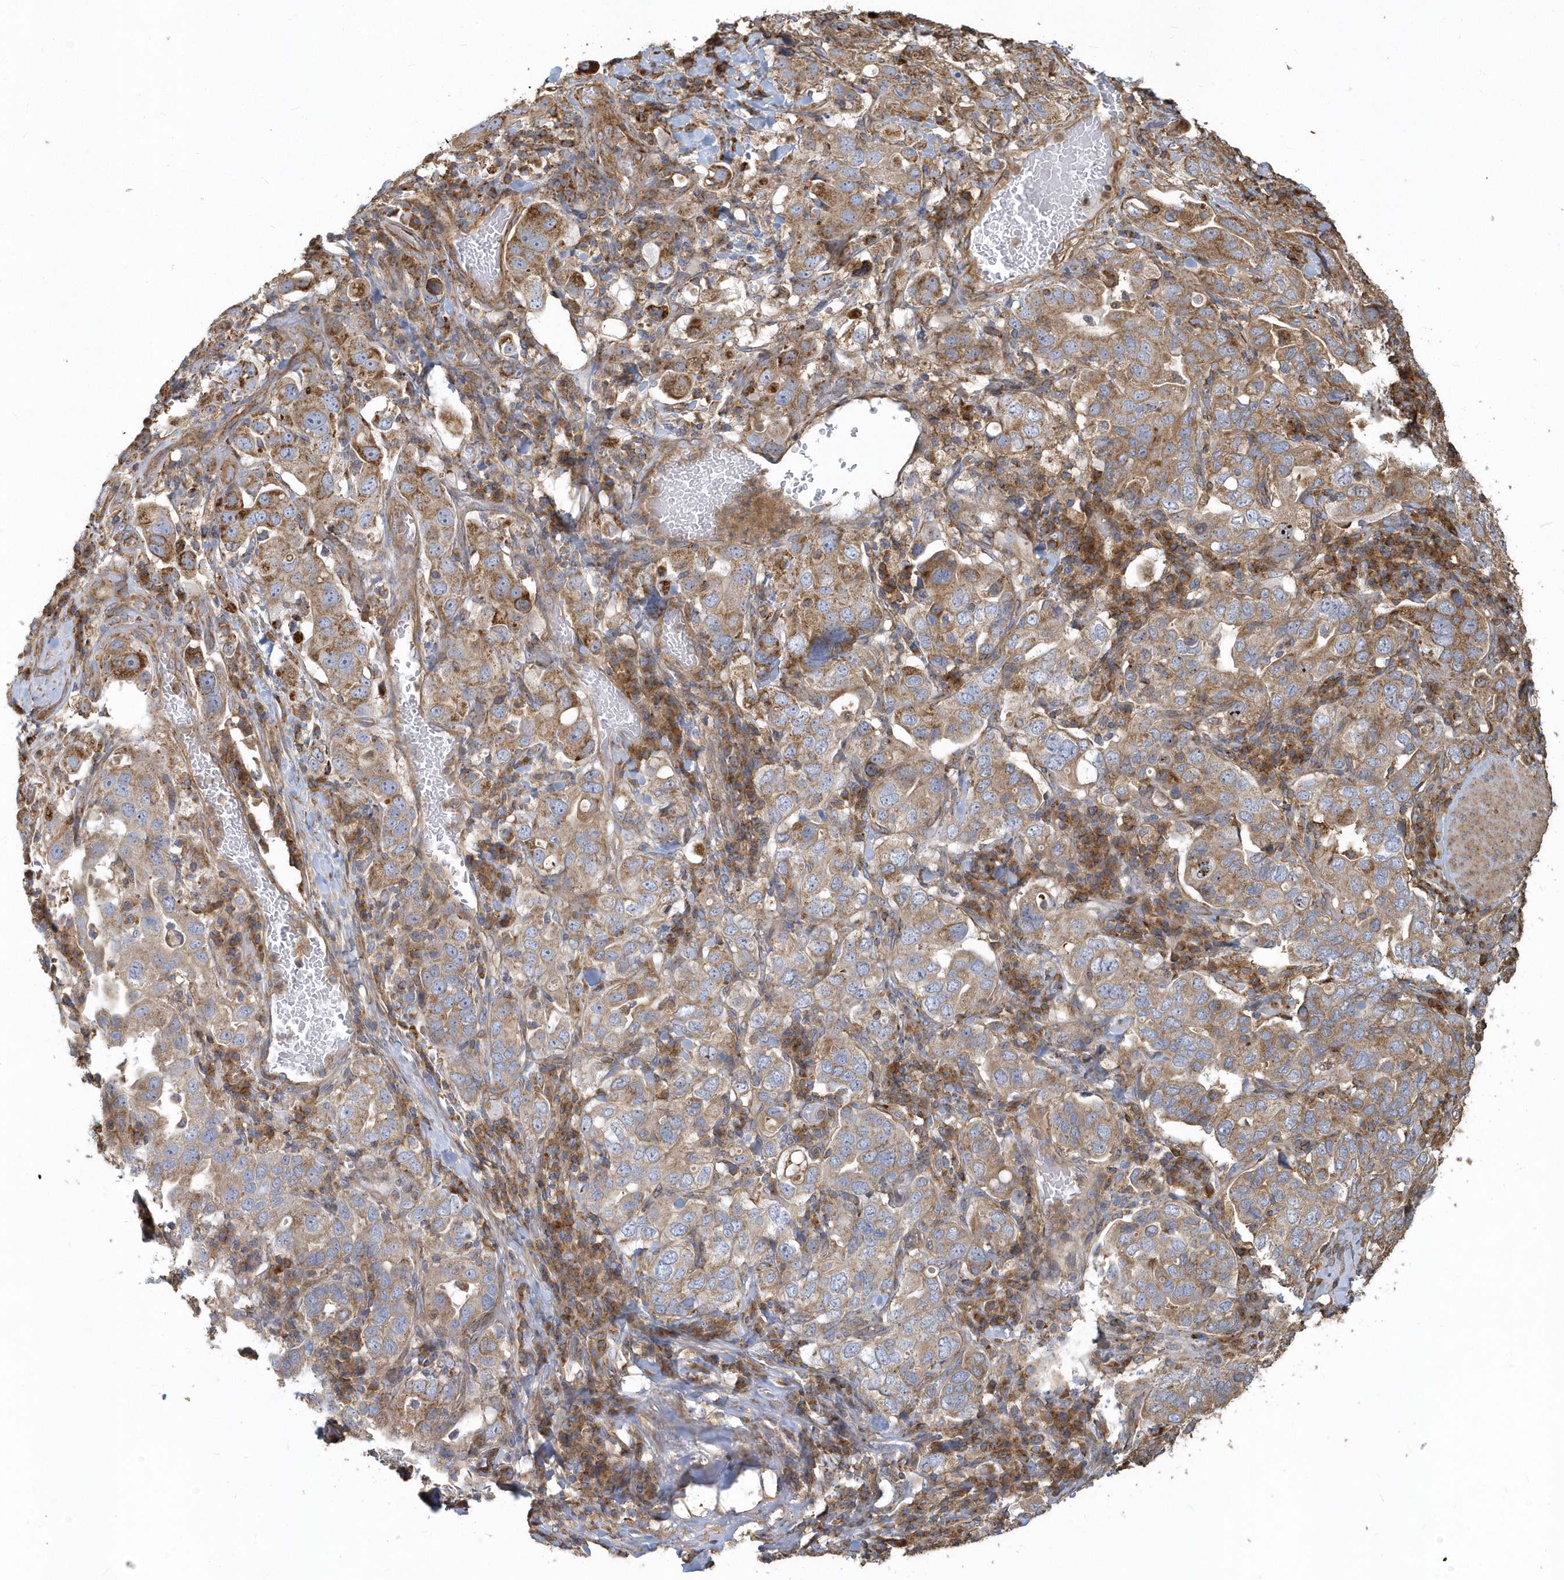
{"staining": {"intensity": "moderate", "quantity": ">75%", "location": "cytoplasmic/membranous"}, "tissue": "stomach cancer", "cell_type": "Tumor cells", "image_type": "cancer", "snomed": [{"axis": "morphology", "description": "Adenocarcinoma, NOS"}, {"axis": "topography", "description": "Stomach, upper"}], "caption": "Immunohistochemistry image of neoplastic tissue: human stomach cancer (adenocarcinoma) stained using immunohistochemistry (IHC) reveals medium levels of moderate protein expression localized specifically in the cytoplasmic/membranous of tumor cells, appearing as a cytoplasmic/membranous brown color.", "gene": "TRAIP", "patient": {"sex": "male", "age": 62}}